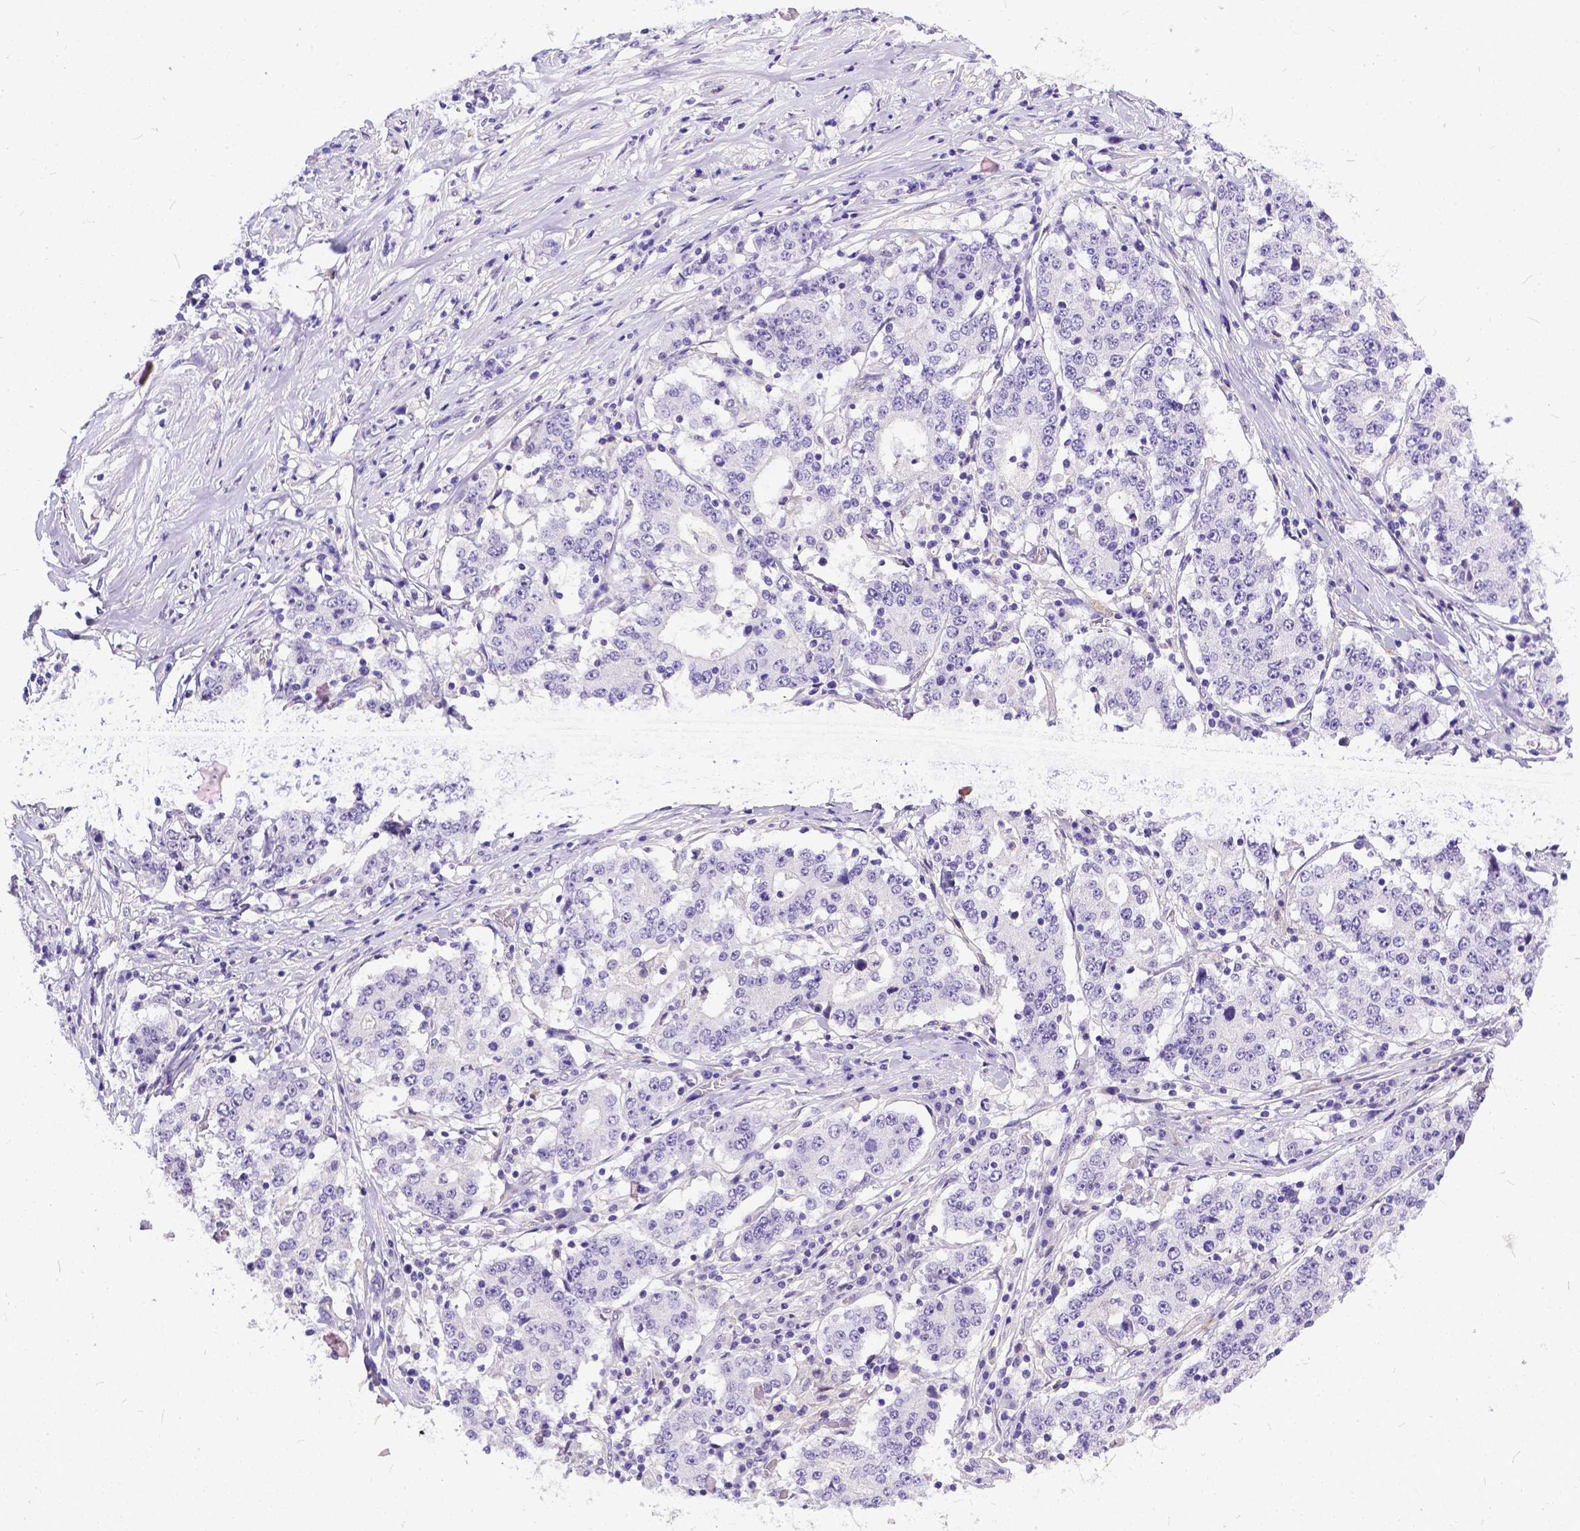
{"staining": {"intensity": "negative", "quantity": "none", "location": "none"}, "tissue": "stomach cancer", "cell_type": "Tumor cells", "image_type": "cancer", "snomed": [{"axis": "morphology", "description": "Adenocarcinoma, NOS"}, {"axis": "topography", "description": "Stomach"}], "caption": "Tumor cells are negative for brown protein staining in adenocarcinoma (stomach).", "gene": "DLEC1", "patient": {"sex": "male", "age": 59}}